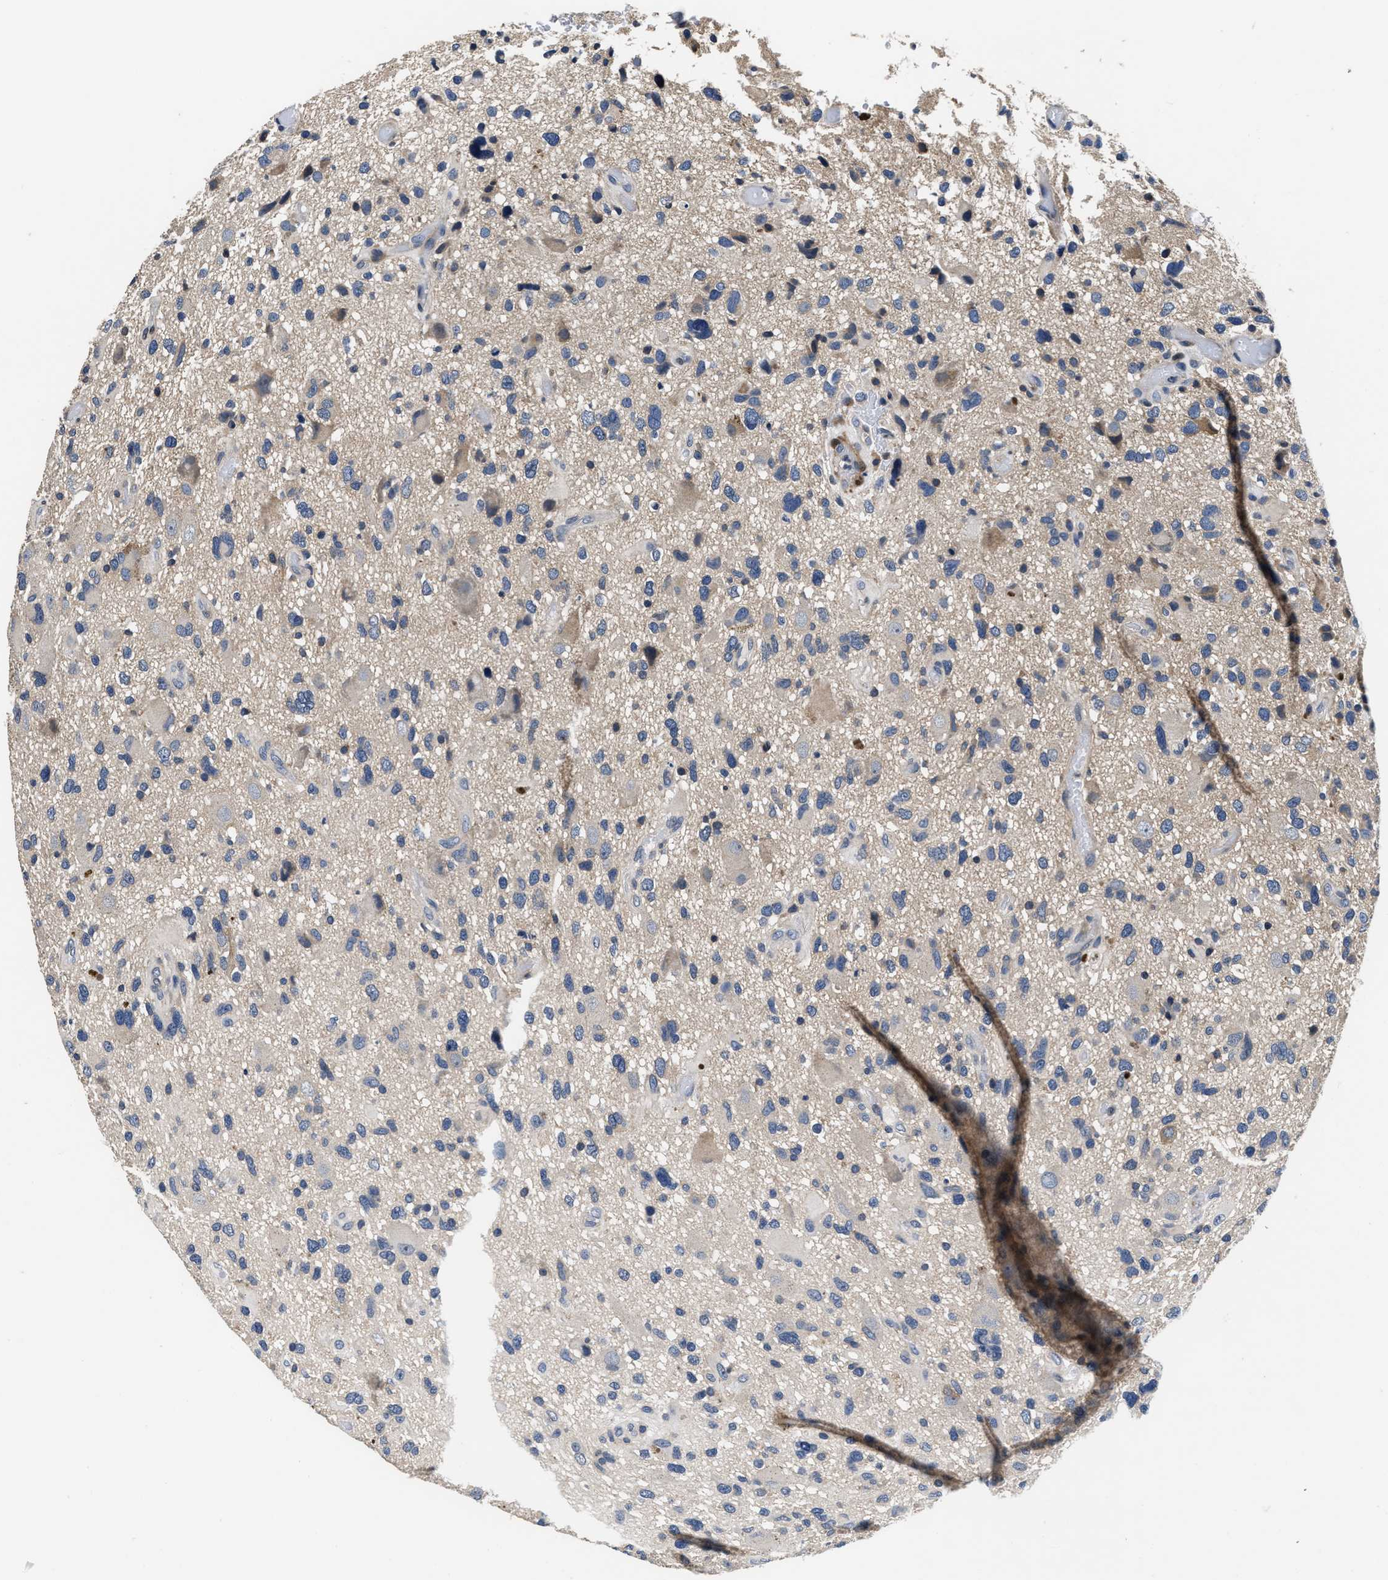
{"staining": {"intensity": "weak", "quantity": "<25%", "location": "cytoplasmic/membranous"}, "tissue": "glioma", "cell_type": "Tumor cells", "image_type": "cancer", "snomed": [{"axis": "morphology", "description": "Glioma, malignant, High grade"}, {"axis": "topography", "description": "Brain"}], "caption": "The image shows no significant expression in tumor cells of glioma.", "gene": "ANKIB1", "patient": {"sex": "male", "age": 33}}